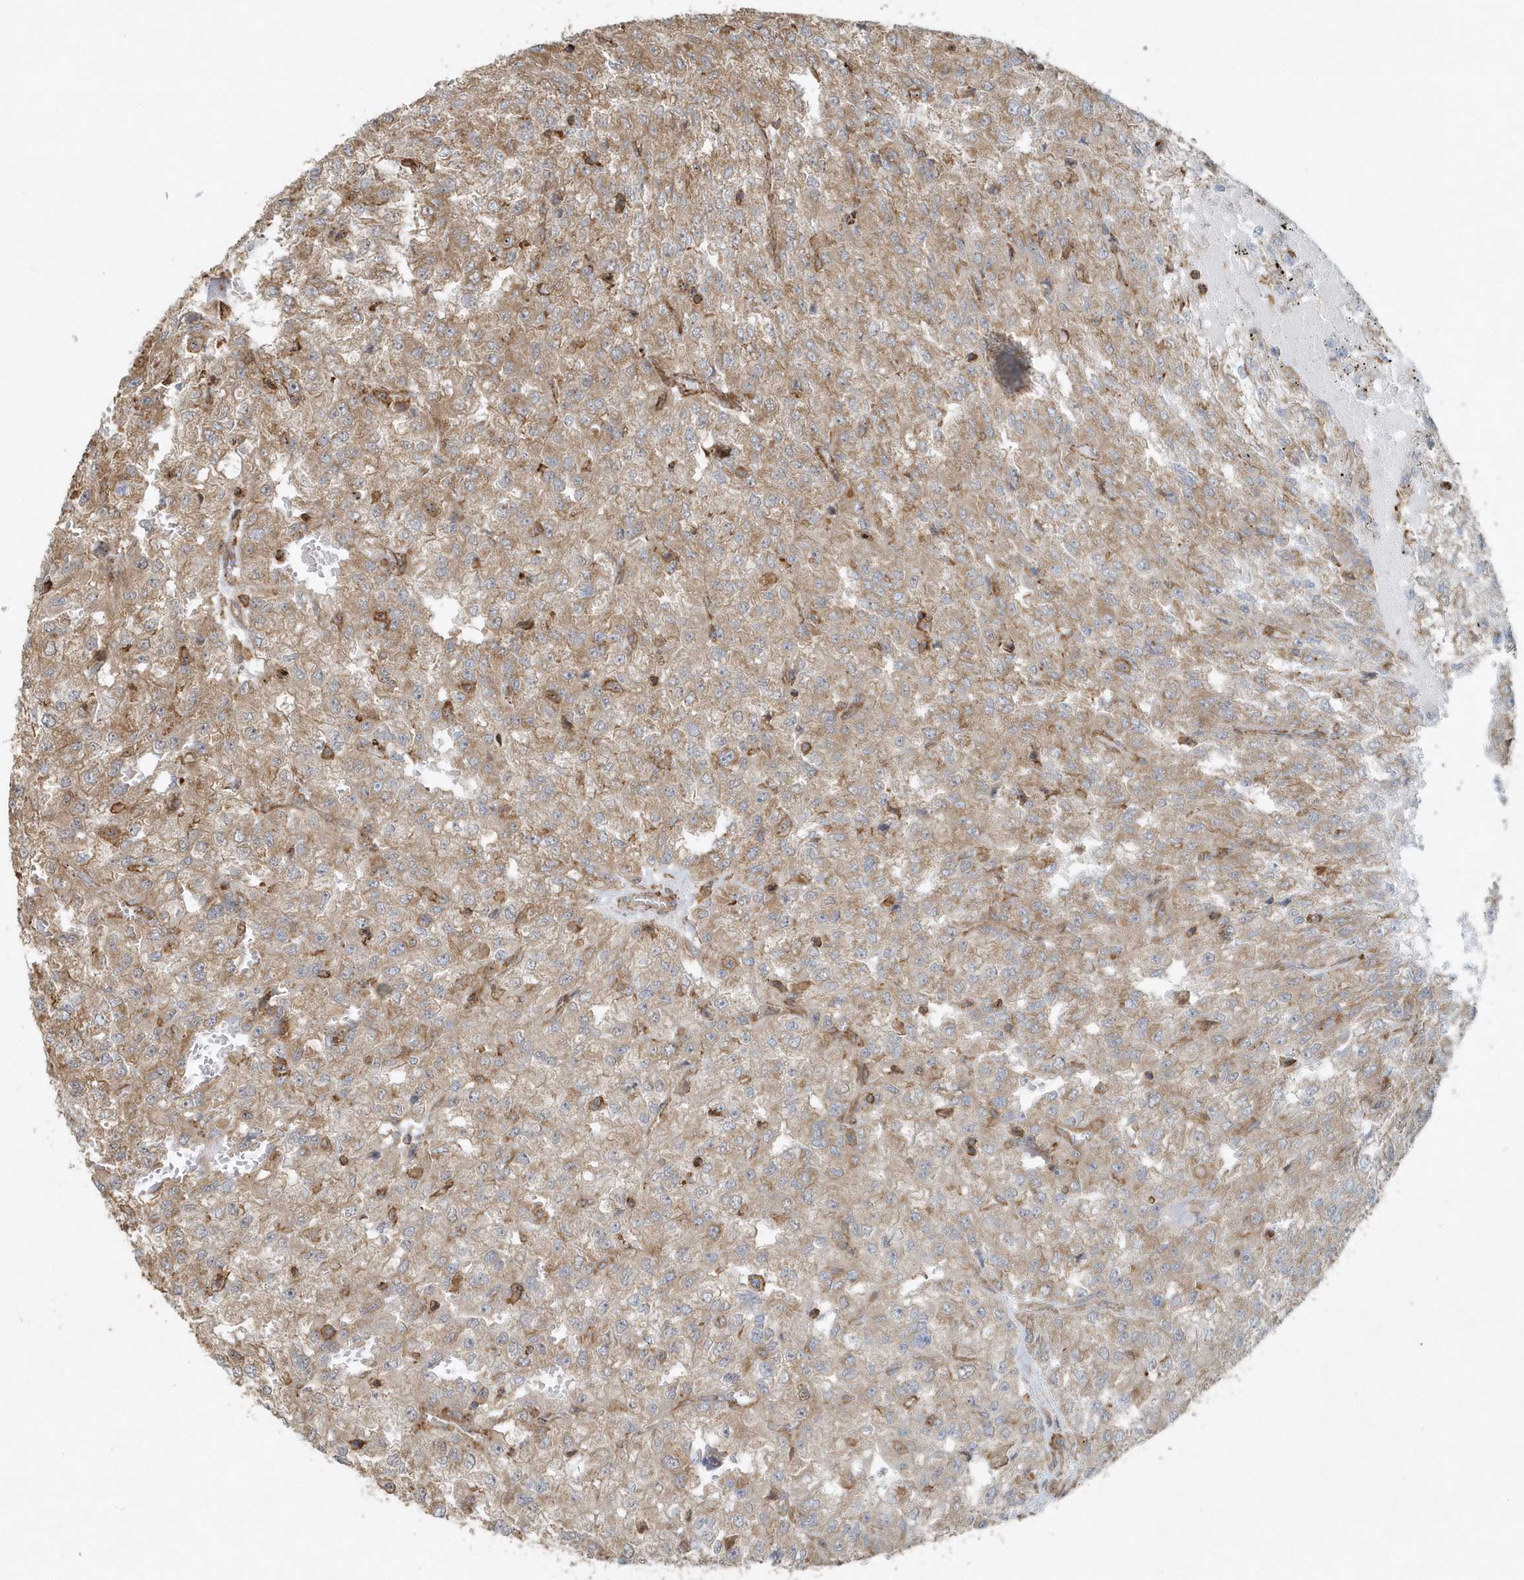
{"staining": {"intensity": "moderate", "quantity": "25%-75%", "location": "cytoplasmic/membranous"}, "tissue": "renal cancer", "cell_type": "Tumor cells", "image_type": "cancer", "snomed": [{"axis": "morphology", "description": "Adenocarcinoma, NOS"}, {"axis": "topography", "description": "Kidney"}], "caption": "Renal cancer stained for a protein (brown) shows moderate cytoplasmic/membranous positive expression in approximately 25%-75% of tumor cells.", "gene": "MMUT", "patient": {"sex": "female", "age": 54}}